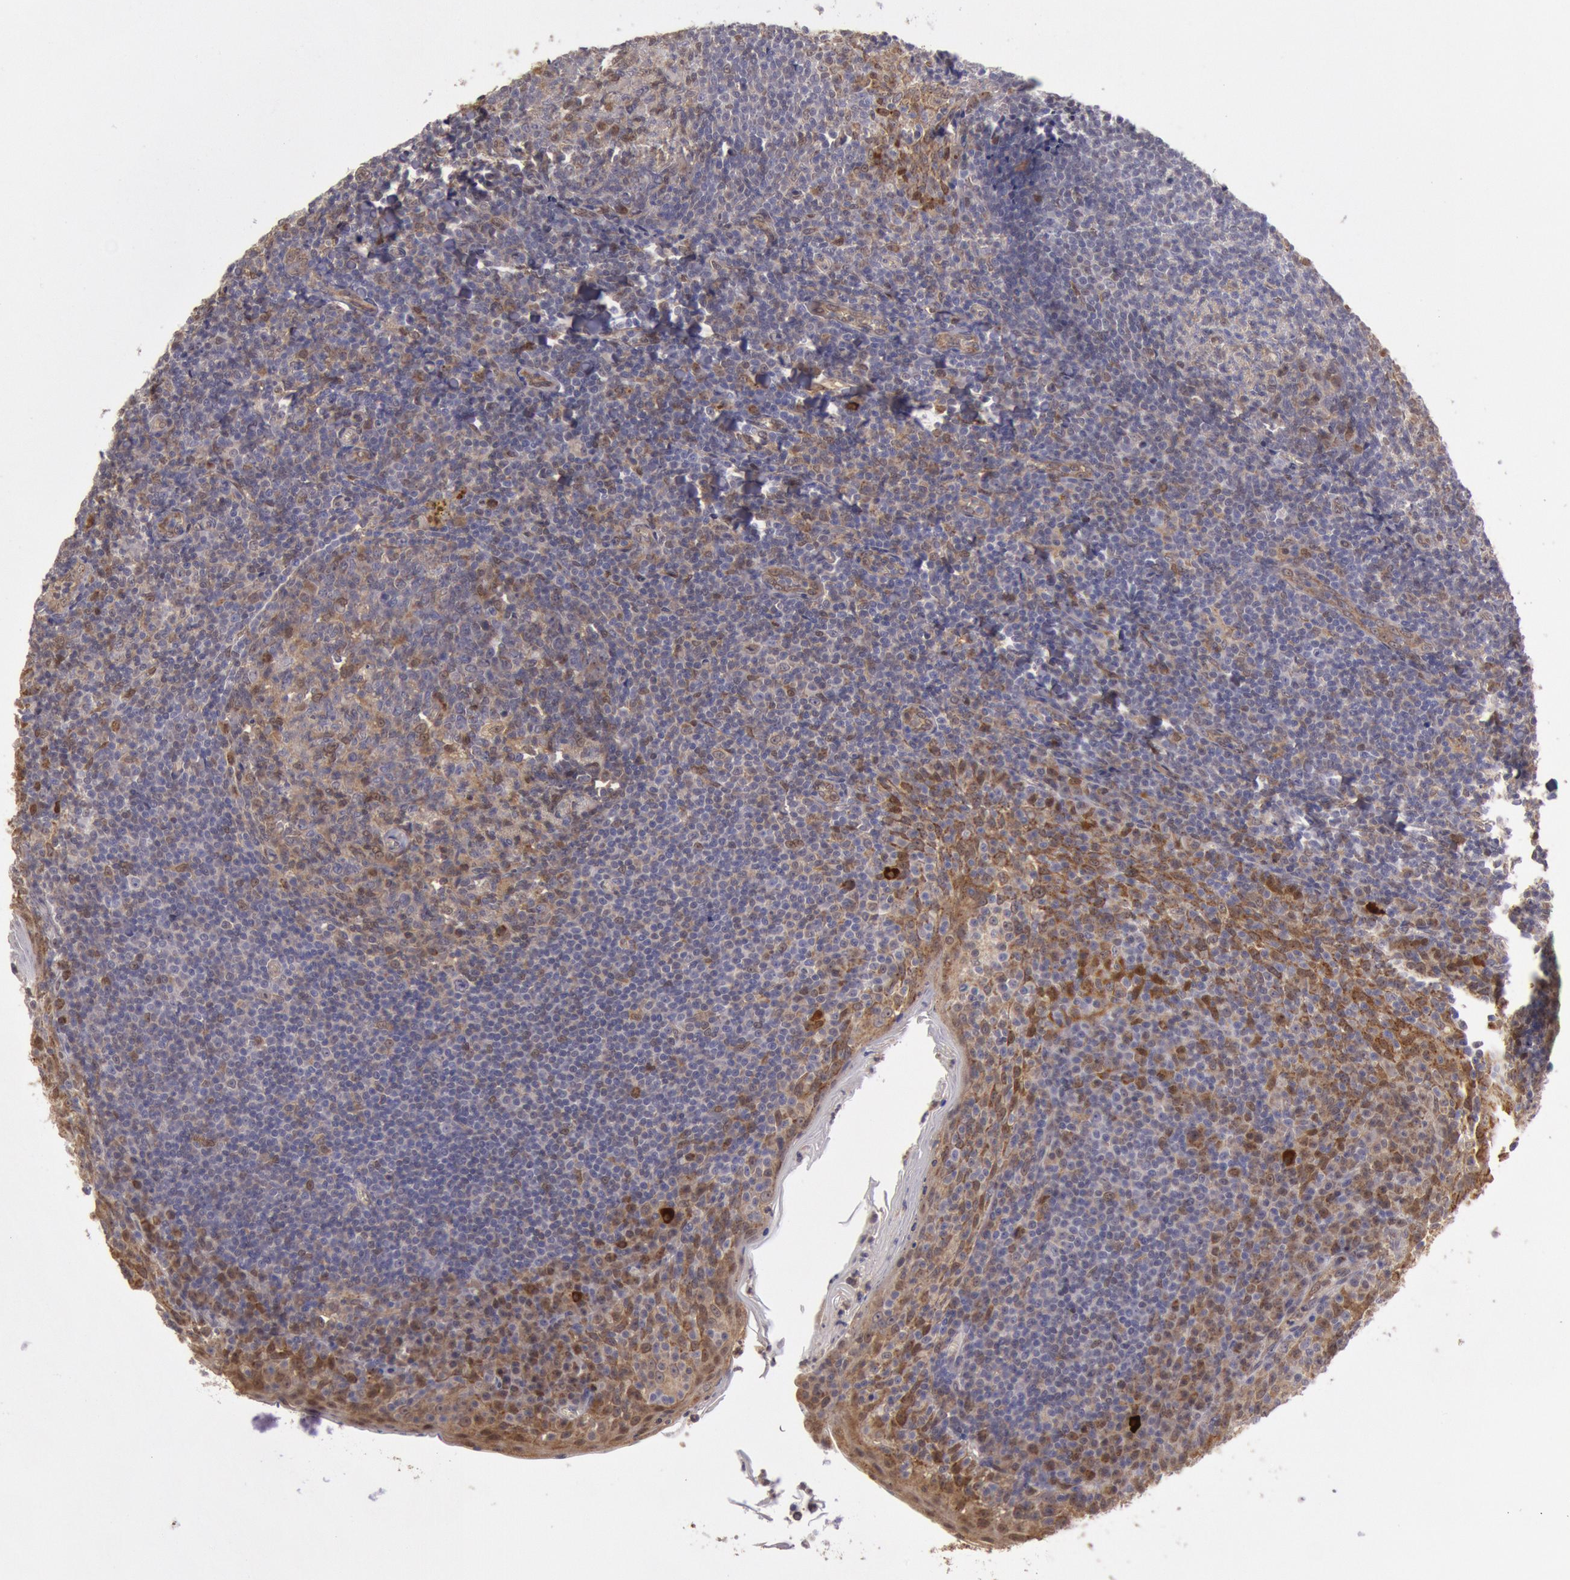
{"staining": {"intensity": "weak", "quantity": "25%-75%", "location": "cytoplasmic/membranous,nuclear"}, "tissue": "tonsil", "cell_type": "Germinal center cells", "image_type": "normal", "snomed": [{"axis": "morphology", "description": "Normal tissue, NOS"}, {"axis": "topography", "description": "Tonsil"}], "caption": "Benign tonsil displays weak cytoplasmic/membranous,nuclear staining in approximately 25%-75% of germinal center cells, visualized by immunohistochemistry.", "gene": "MPST", "patient": {"sex": "male", "age": 31}}